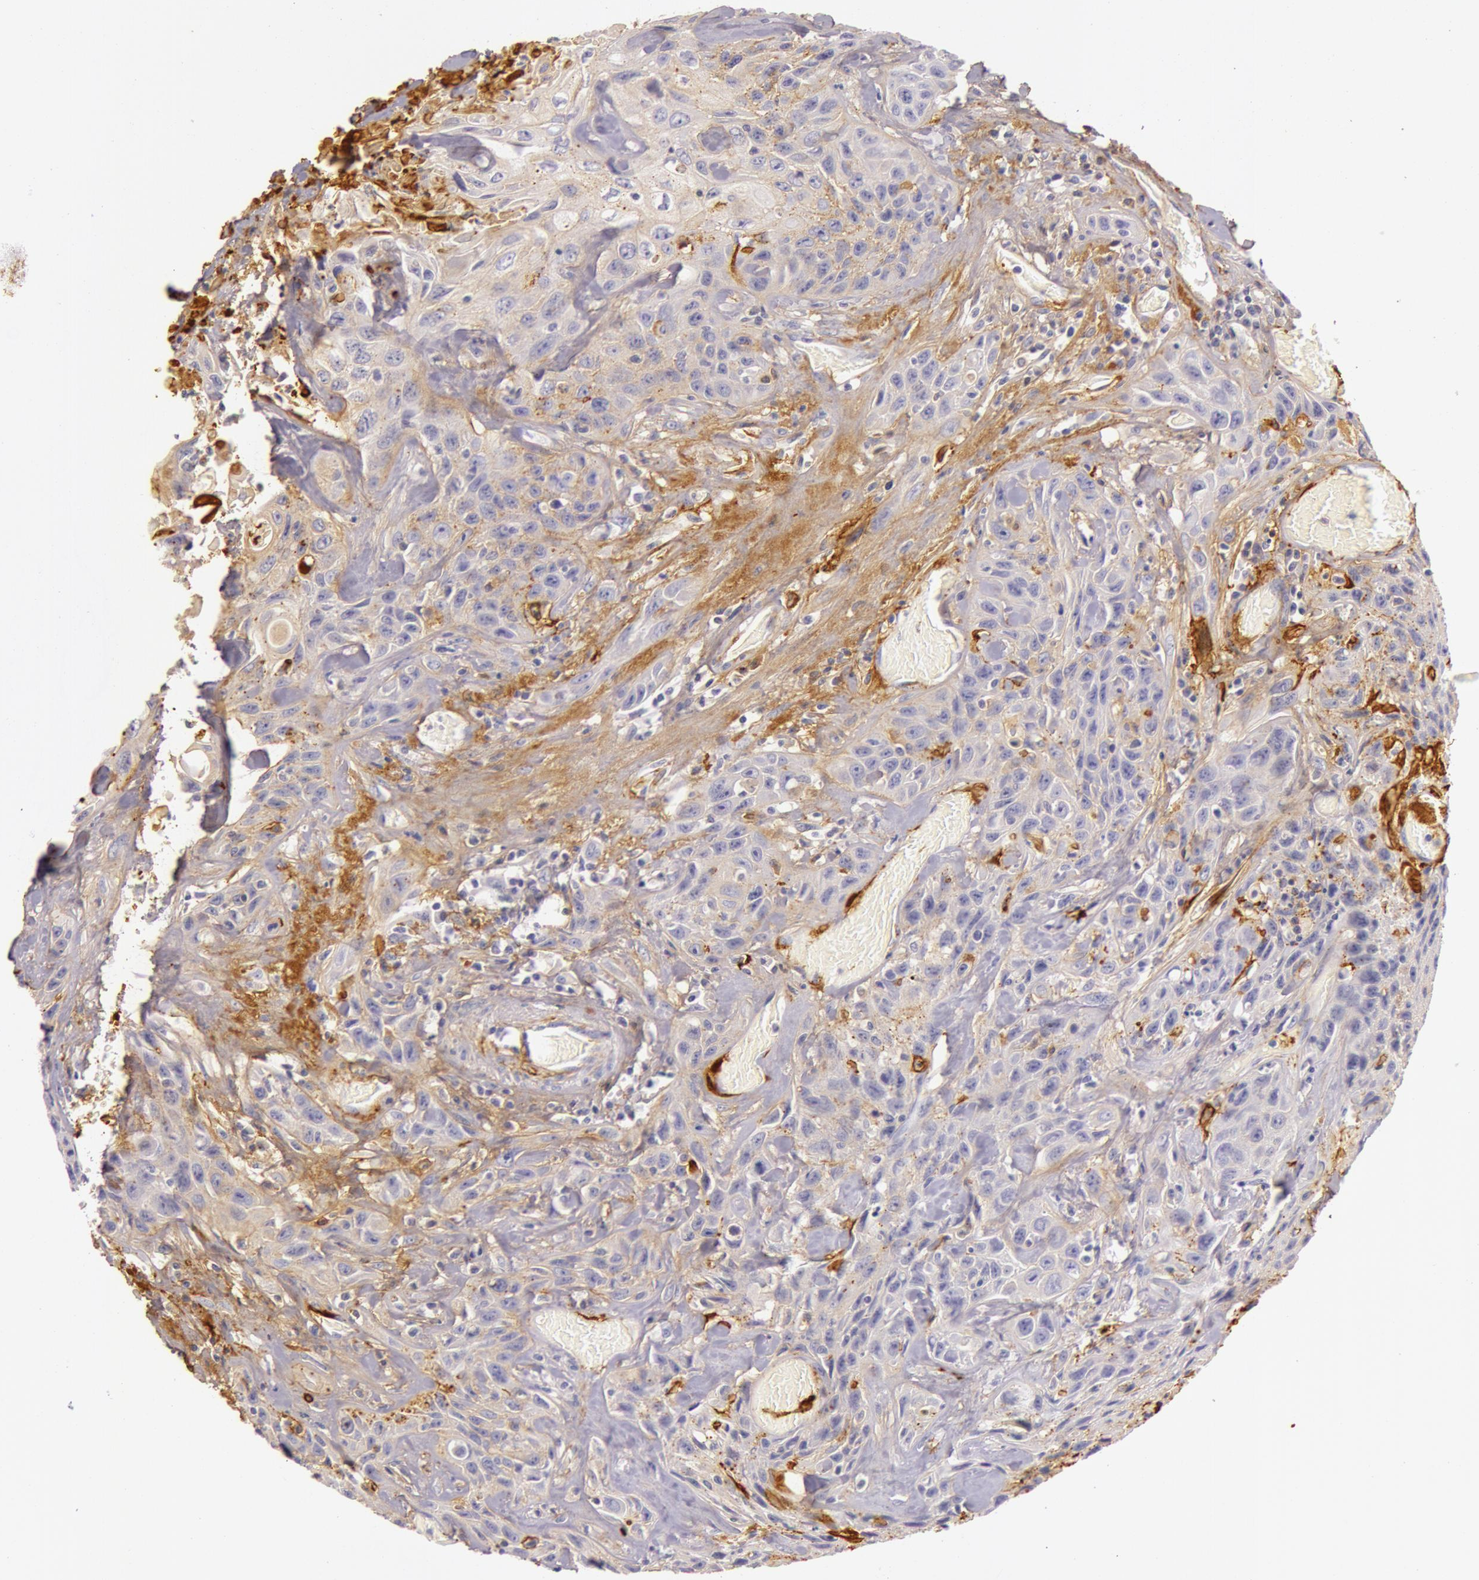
{"staining": {"intensity": "weak", "quantity": "<25%", "location": "cytoplasmic/membranous"}, "tissue": "urothelial cancer", "cell_type": "Tumor cells", "image_type": "cancer", "snomed": [{"axis": "morphology", "description": "Urothelial carcinoma, High grade"}, {"axis": "topography", "description": "Urinary bladder"}], "caption": "Immunohistochemistry (IHC) histopathology image of urothelial cancer stained for a protein (brown), which displays no positivity in tumor cells.", "gene": "C4BPA", "patient": {"sex": "female", "age": 84}}